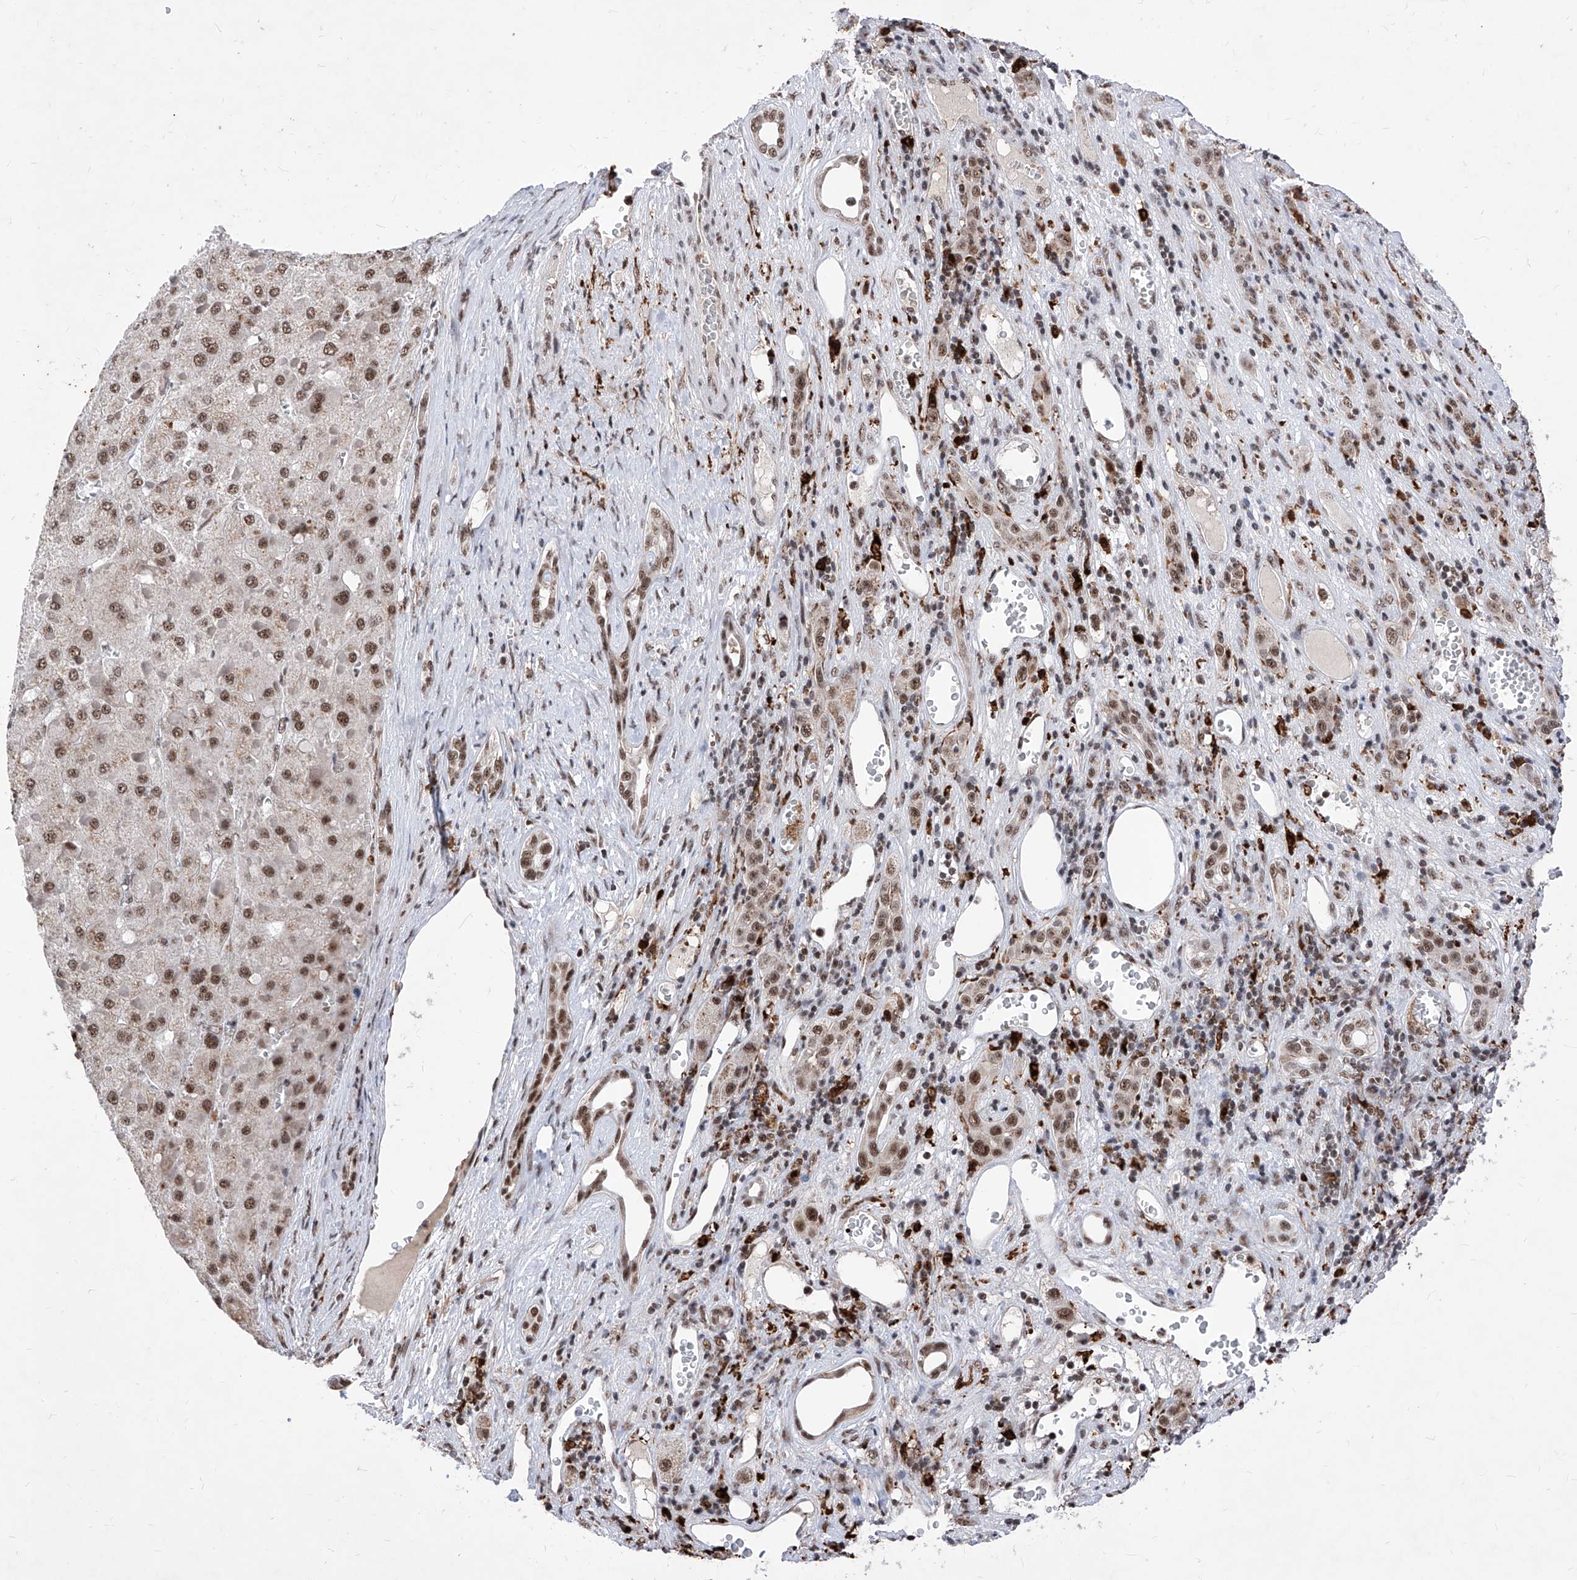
{"staining": {"intensity": "moderate", "quantity": ">75%", "location": "nuclear"}, "tissue": "liver cancer", "cell_type": "Tumor cells", "image_type": "cancer", "snomed": [{"axis": "morphology", "description": "Carcinoma, Hepatocellular, NOS"}, {"axis": "topography", "description": "Liver"}], "caption": "Liver hepatocellular carcinoma stained for a protein displays moderate nuclear positivity in tumor cells.", "gene": "PHF5A", "patient": {"sex": "female", "age": 73}}